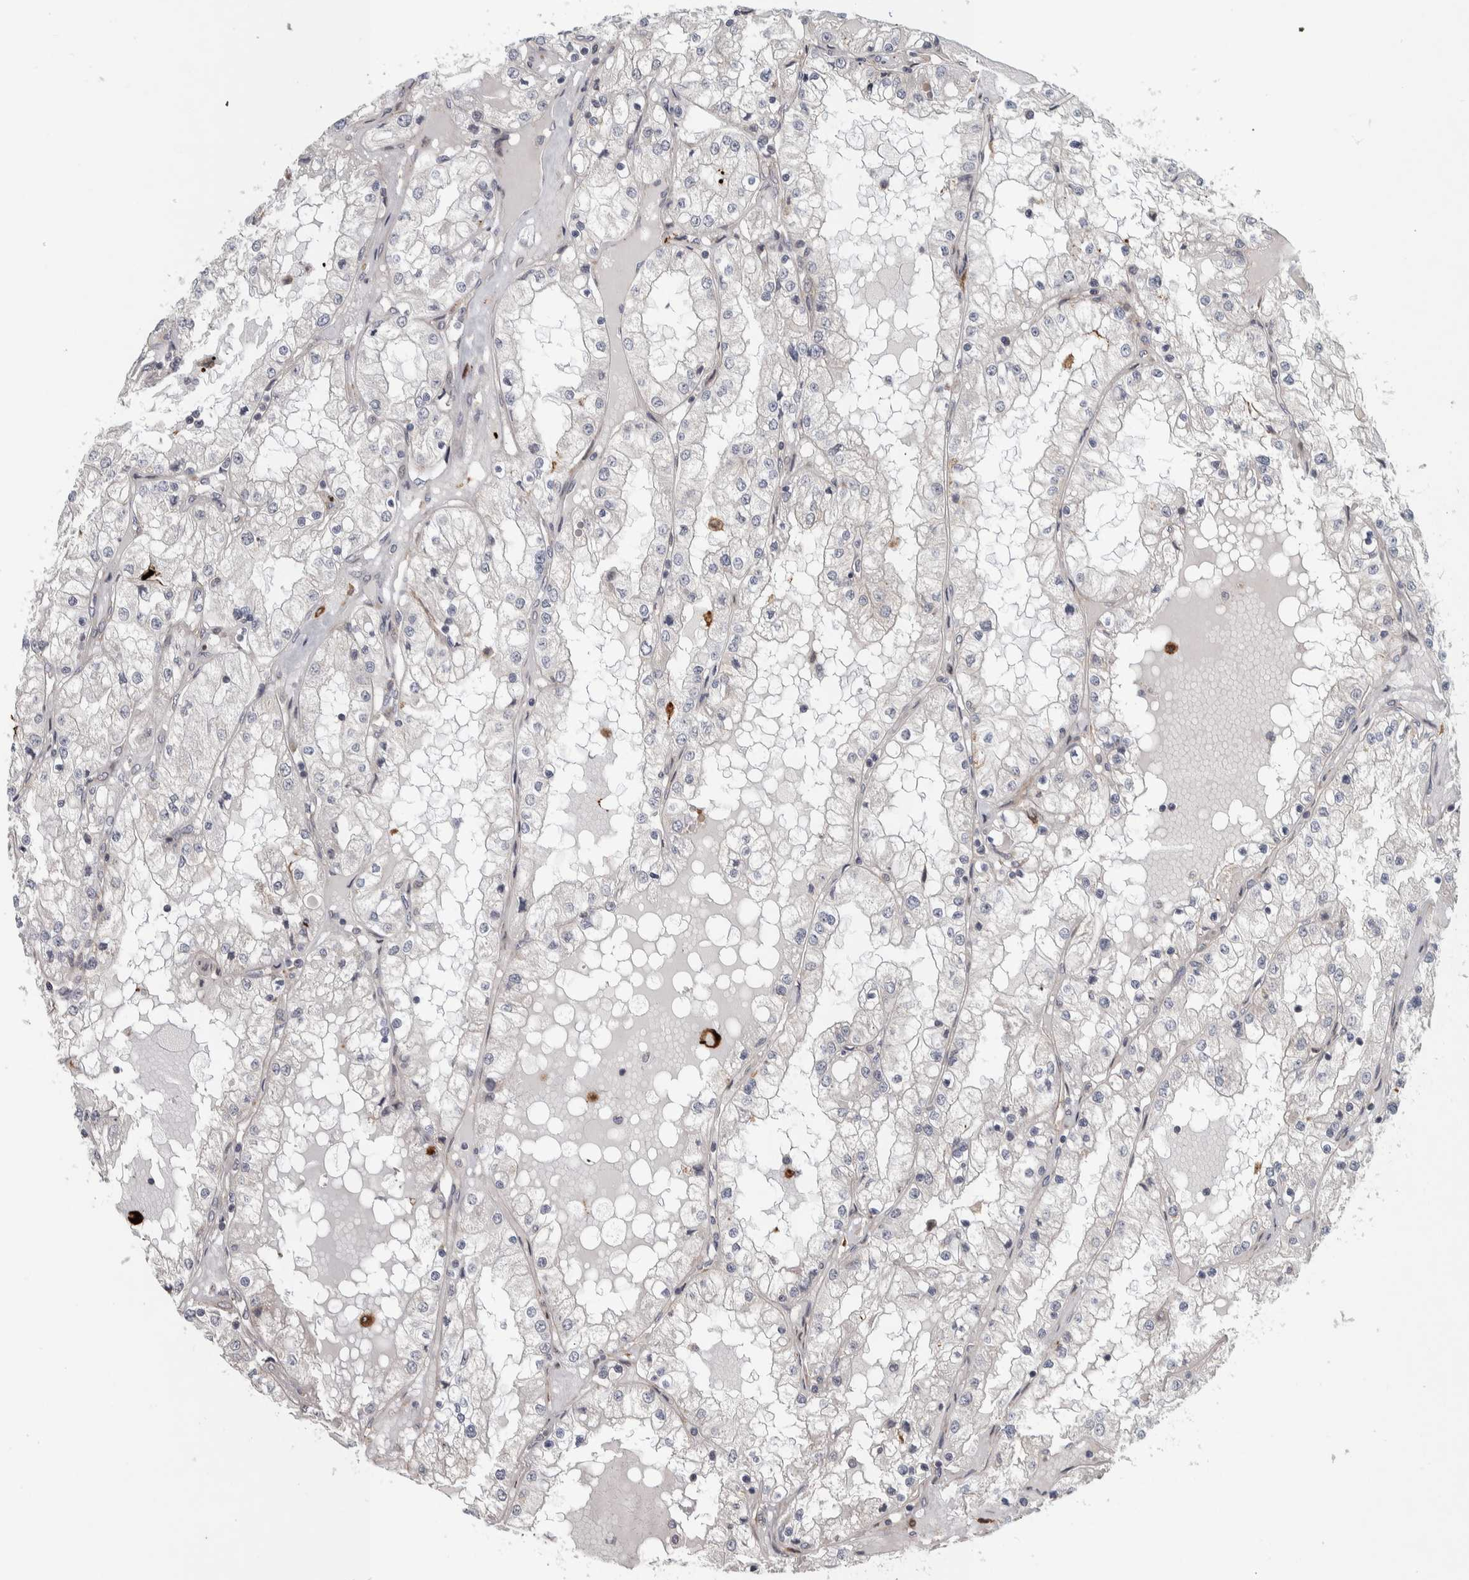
{"staining": {"intensity": "negative", "quantity": "none", "location": "none"}, "tissue": "renal cancer", "cell_type": "Tumor cells", "image_type": "cancer", "snomed": [{"axis": "morphology", "description": "Adenocarcinoma, NOS"}, {"axis": "topography", "description": "Kidney"}], "caption": "The immunohistochemistry image has no significant positivity in tumor cells of renal adenocarcinoma tissue.", "gene": "TBC1D31", "patient": {"sex": "male", "age": 68}}